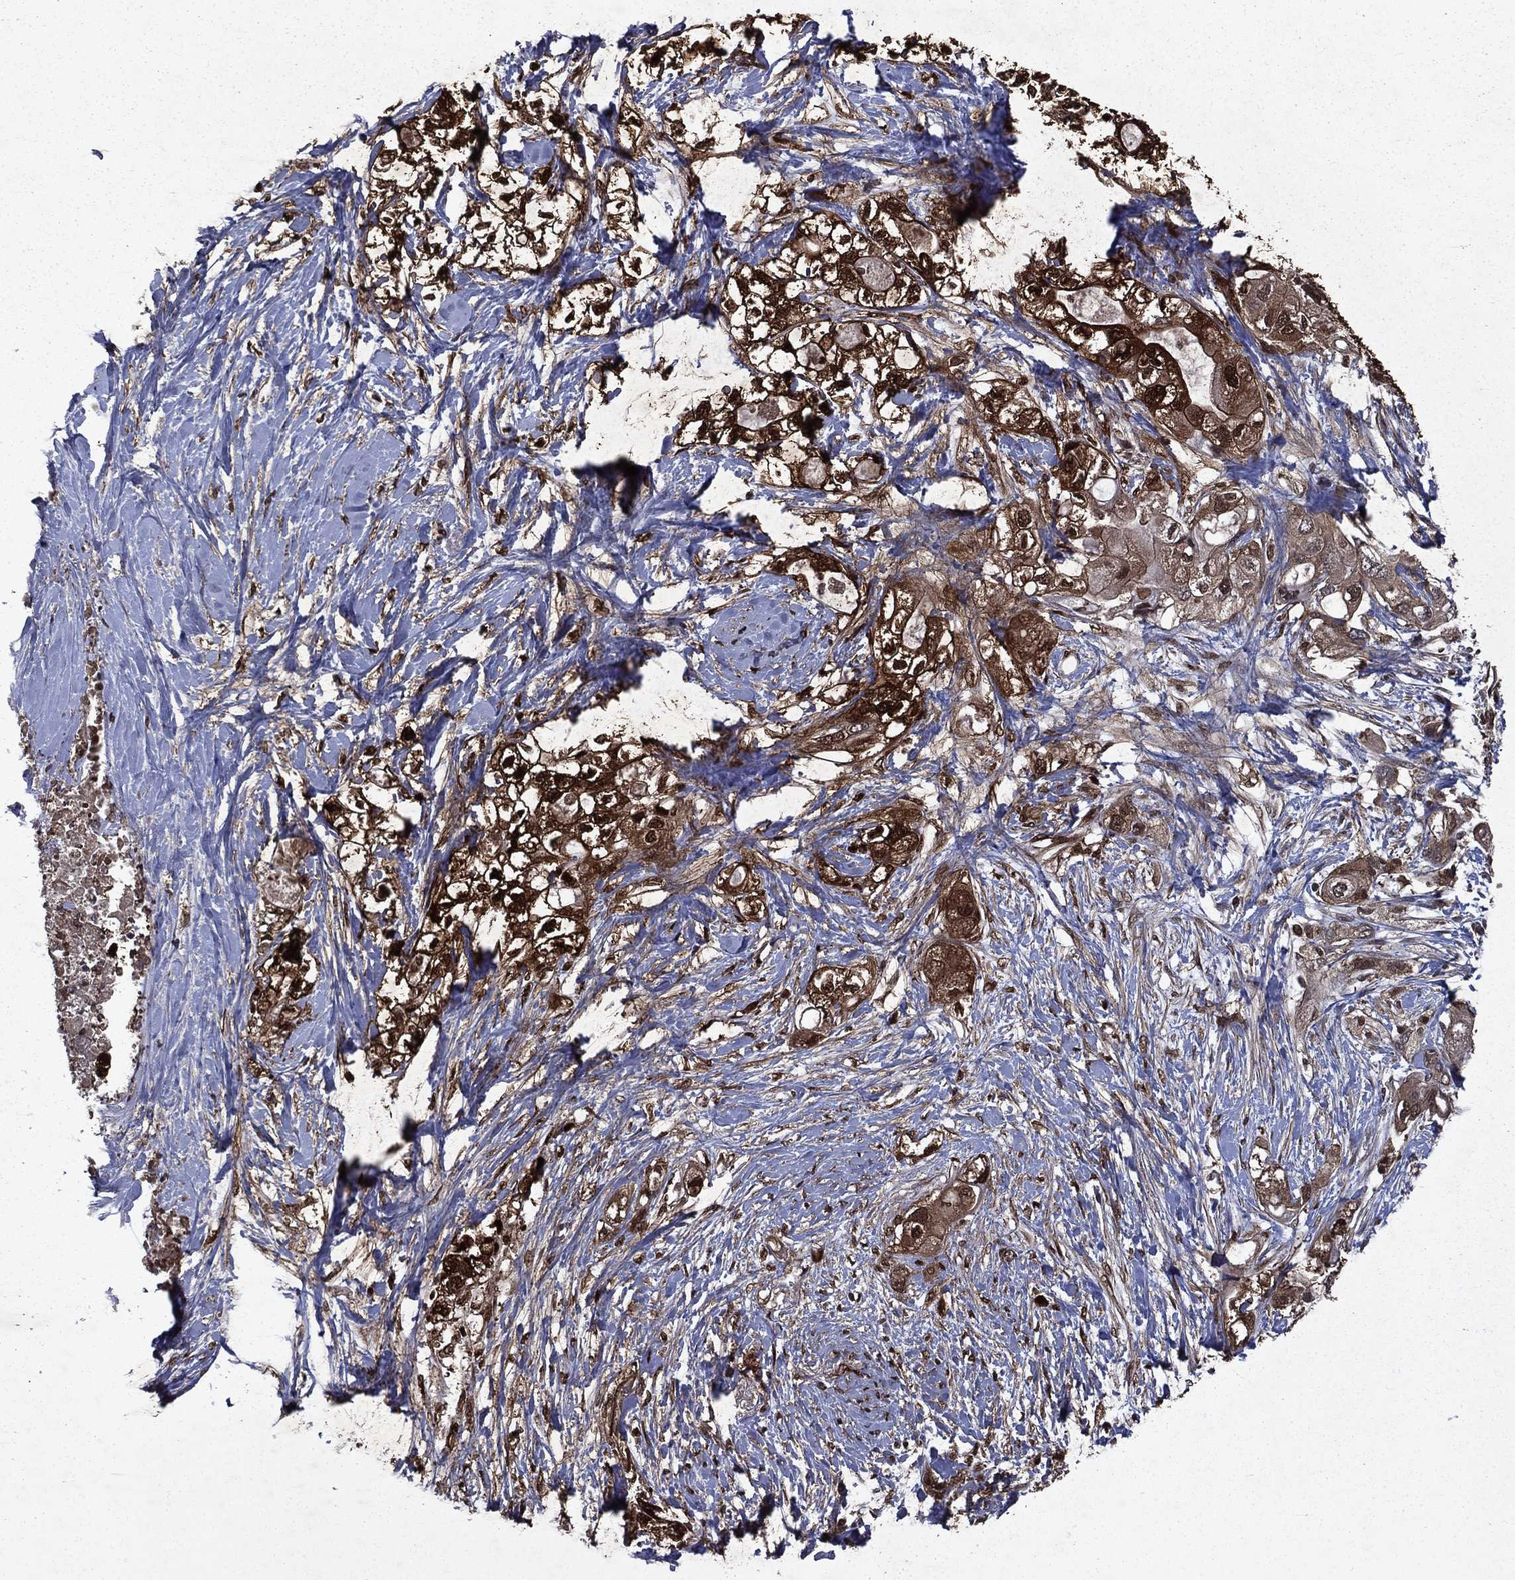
{"staining": {"intensity": "strong", "quantity": "<25%", "location": "cytoplasmic/membranous,nuclear"}, "tissue": "pancreatic cancer", "cell_type": "Tumor cells", "image_type": "cancer", "snomed": [{"axis": "morphology", "description": "Adenocarcinoma, NOS"}, {"axis": "topography", "description": "Pancreas"}], "caption": "This photomicrograph displays immunohistochemistry staining of human pancreatic adenocarcinoma, with medium strong cytoplasmic/membranous and nuclear staining in approximately <25% of tumor cells.", "gene": "FGD1", "patient": {"sex": "female", "age": 56}}